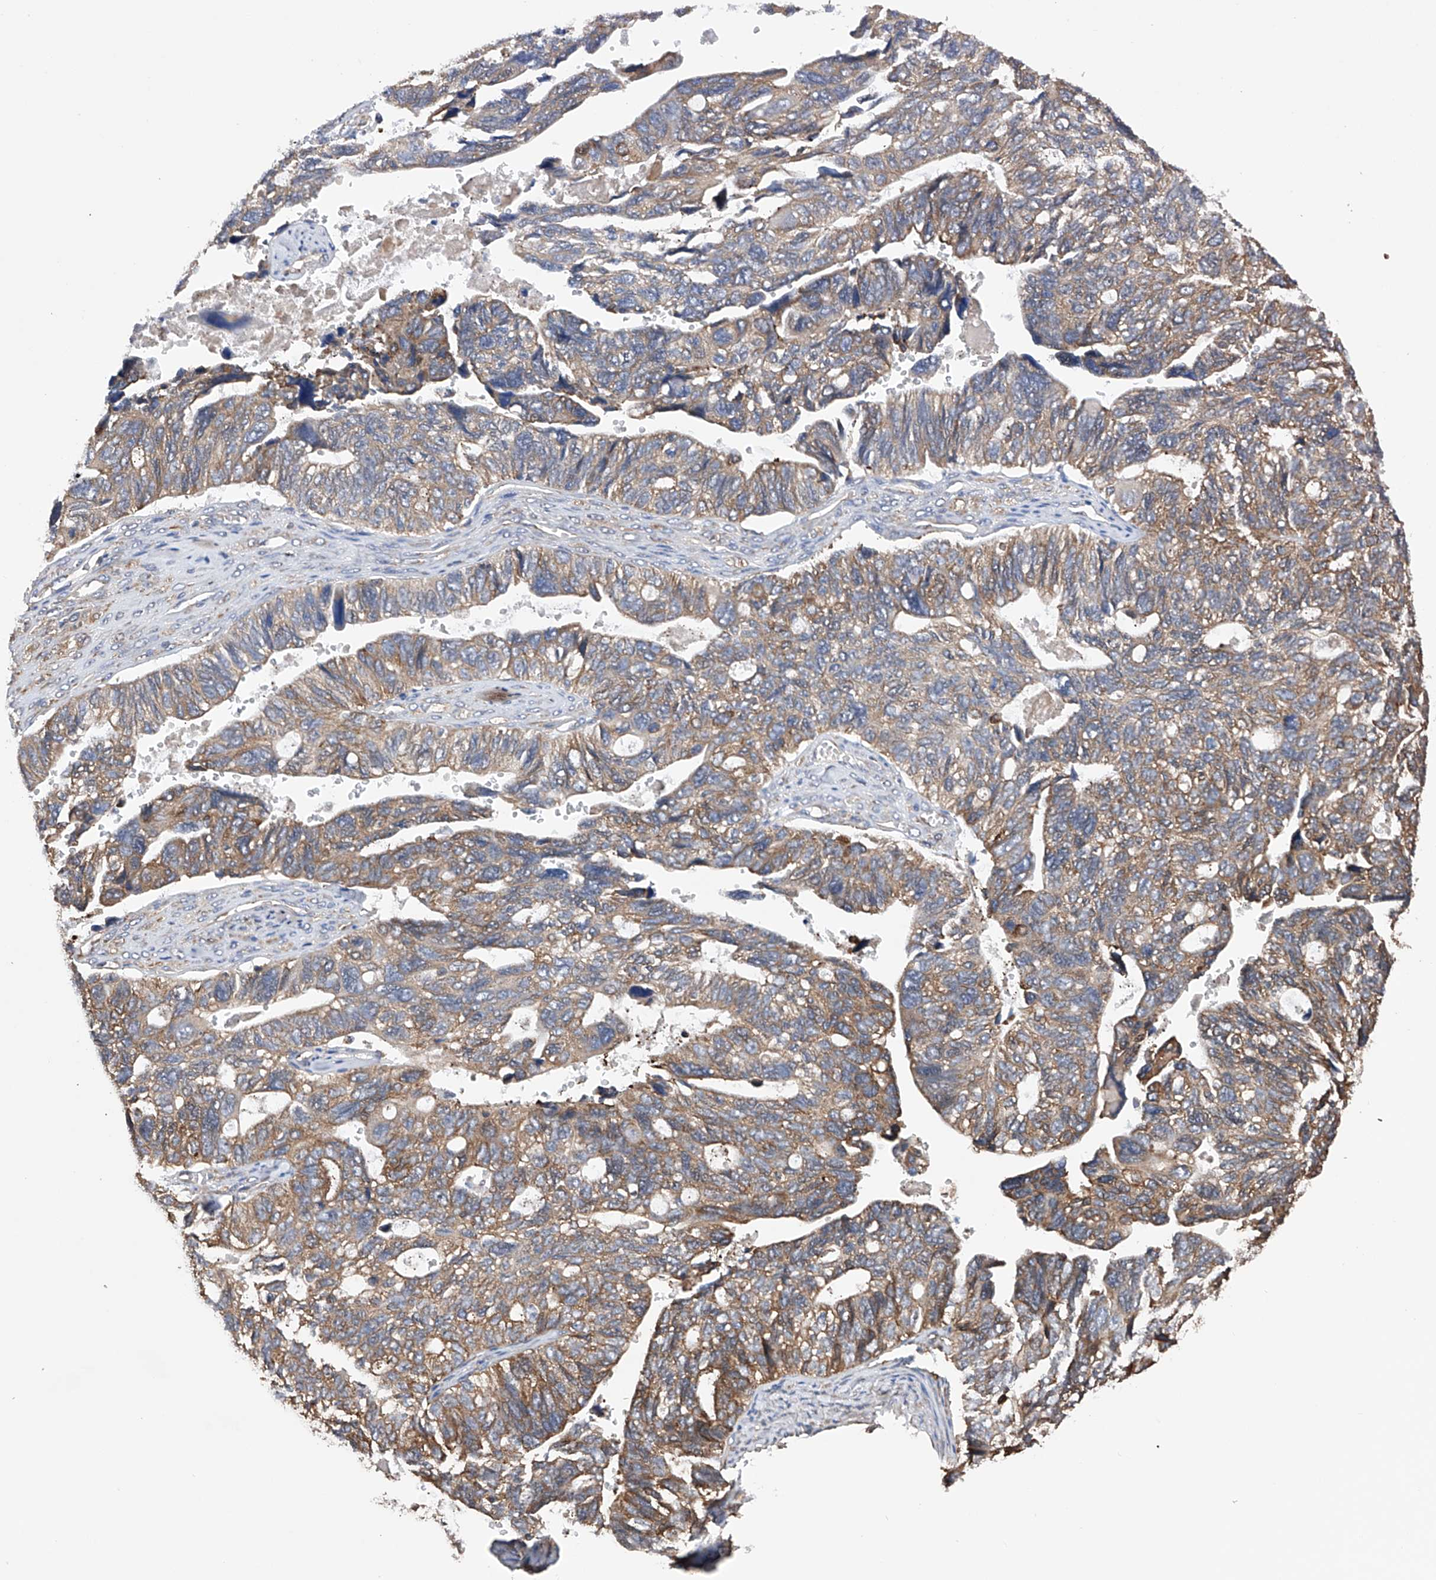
{"staining": {"intensity": "moderate", "quantity": "25%-75%", "location": "cytoplasmic/membranous"}, "tissue": "ovarian cancer", "cell_type": "Tumor cells", "image_type": "cancer", "snomed": [{"axis": "morphology", "description": "Cystadenocarcinoma, serous, NOS"}, {"axis": "topography", "description": "Ovary"}], "caption": "Protein staining of ovarian cancer tissue demonstrates moderate cytoplasmic/membranous staining in approximately 25%-75% of tumor cells. The protein of interest is stained brown, and the nuclei are stained in blue (DAB (3,3'-diaminobenzidine) IHC with brightfield microscopy, high magnification).", "gene": "DNAH8", "patient": {"sex": "female", "age": 79}}